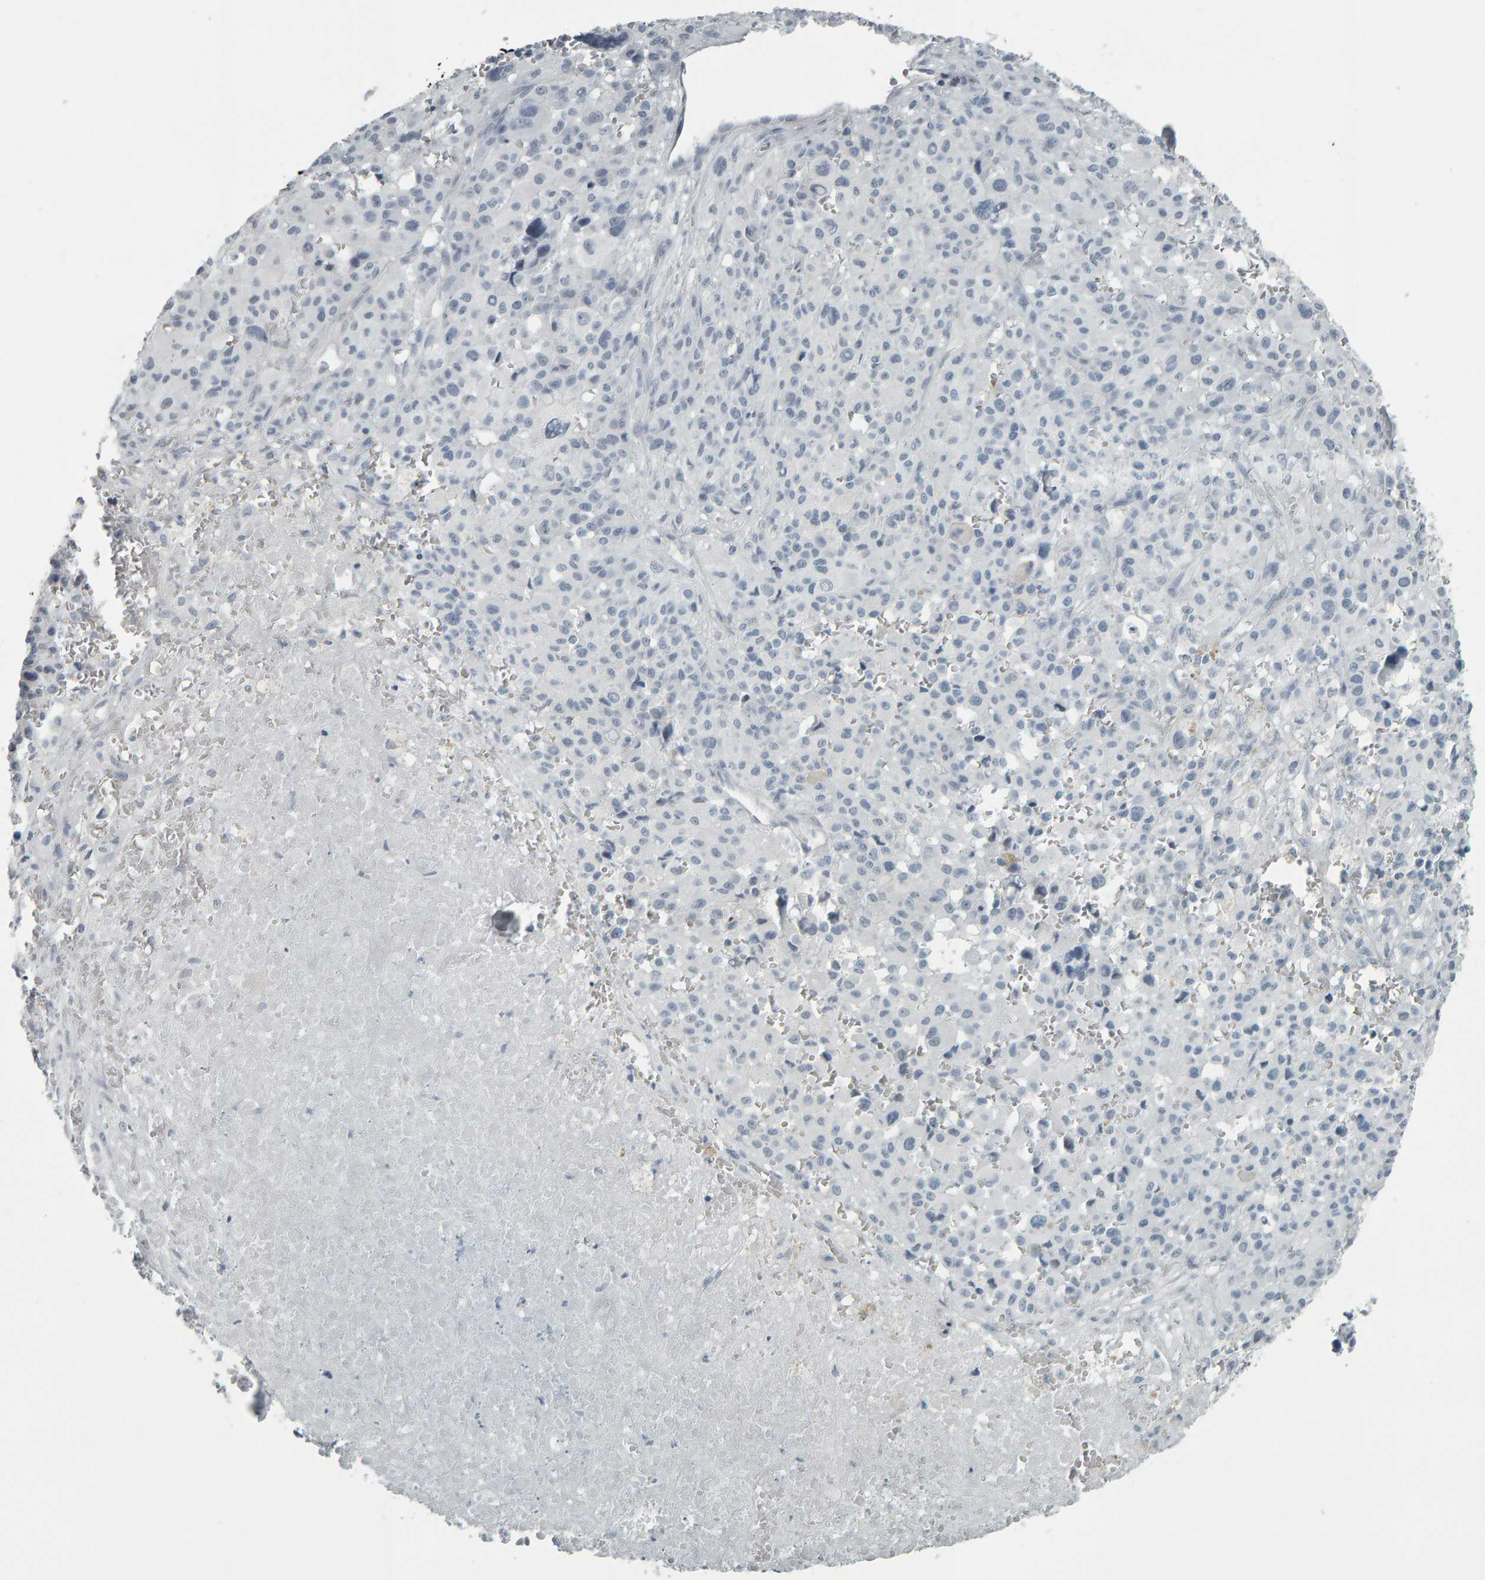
{"staining": {"intensity": "negative", "quantity": "none", "location": "none"}, "tissue": "melanoma", "cell_type": "Tumor cells", "image_type": "cancer", "snomed": [{"axis": "morphology", "description": "Malignant melanoma, Metastatic site"}, {"axis": "topography", "description": "Skin"}], "caption": "There is no significant positivity in tumor cells of melanoma.", "gene": "PYY", "patient": {"sex": "female", "age": 74}}